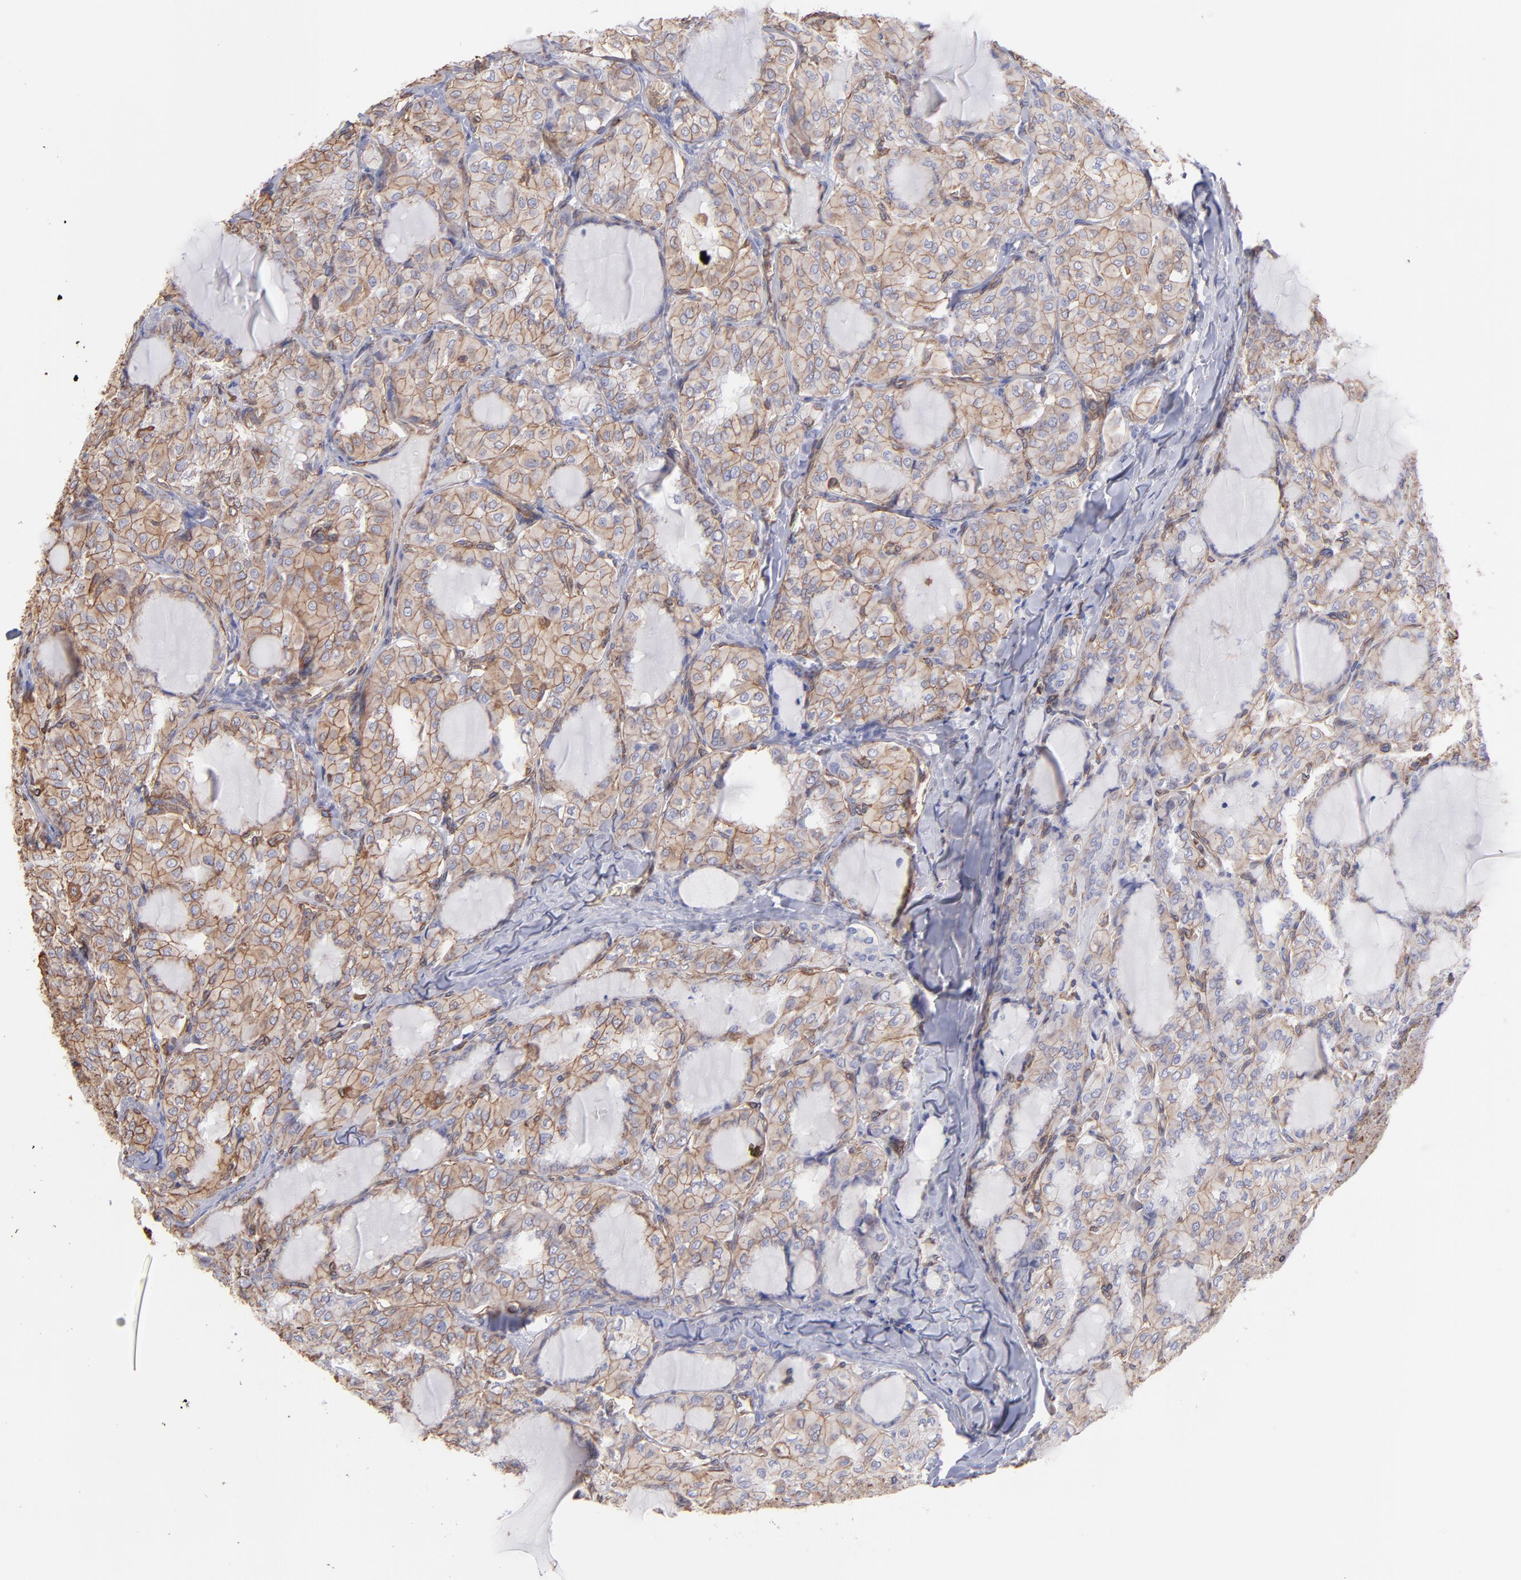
{"staining": {"intensity": "moderate", "quantity": ">75%", "location": "cytoplasmic/membranous"}, "tissue": "thyroid cancer", "cell_type": "Tumor cells", "image_type": "cancer", "snomed": [{"axis": "morphology", "description": "Papillary adenocarcinoma, NOS"}, {"axis": "topography", "description": "Thyroid gland"}], "caption": "Tumor cells display medium levels of moderate cytoplasmic/membranous staining in approximately >75% of cells in thyroid papillary adenocarcinoma. The staining was performed using DAB to visualize the protein expression in brown, while the nuclei were stained in blue with hematoxylin (Magnification: 20x).", "gene": "PLEC", "patient": {"sex": "male", "age": 20}}